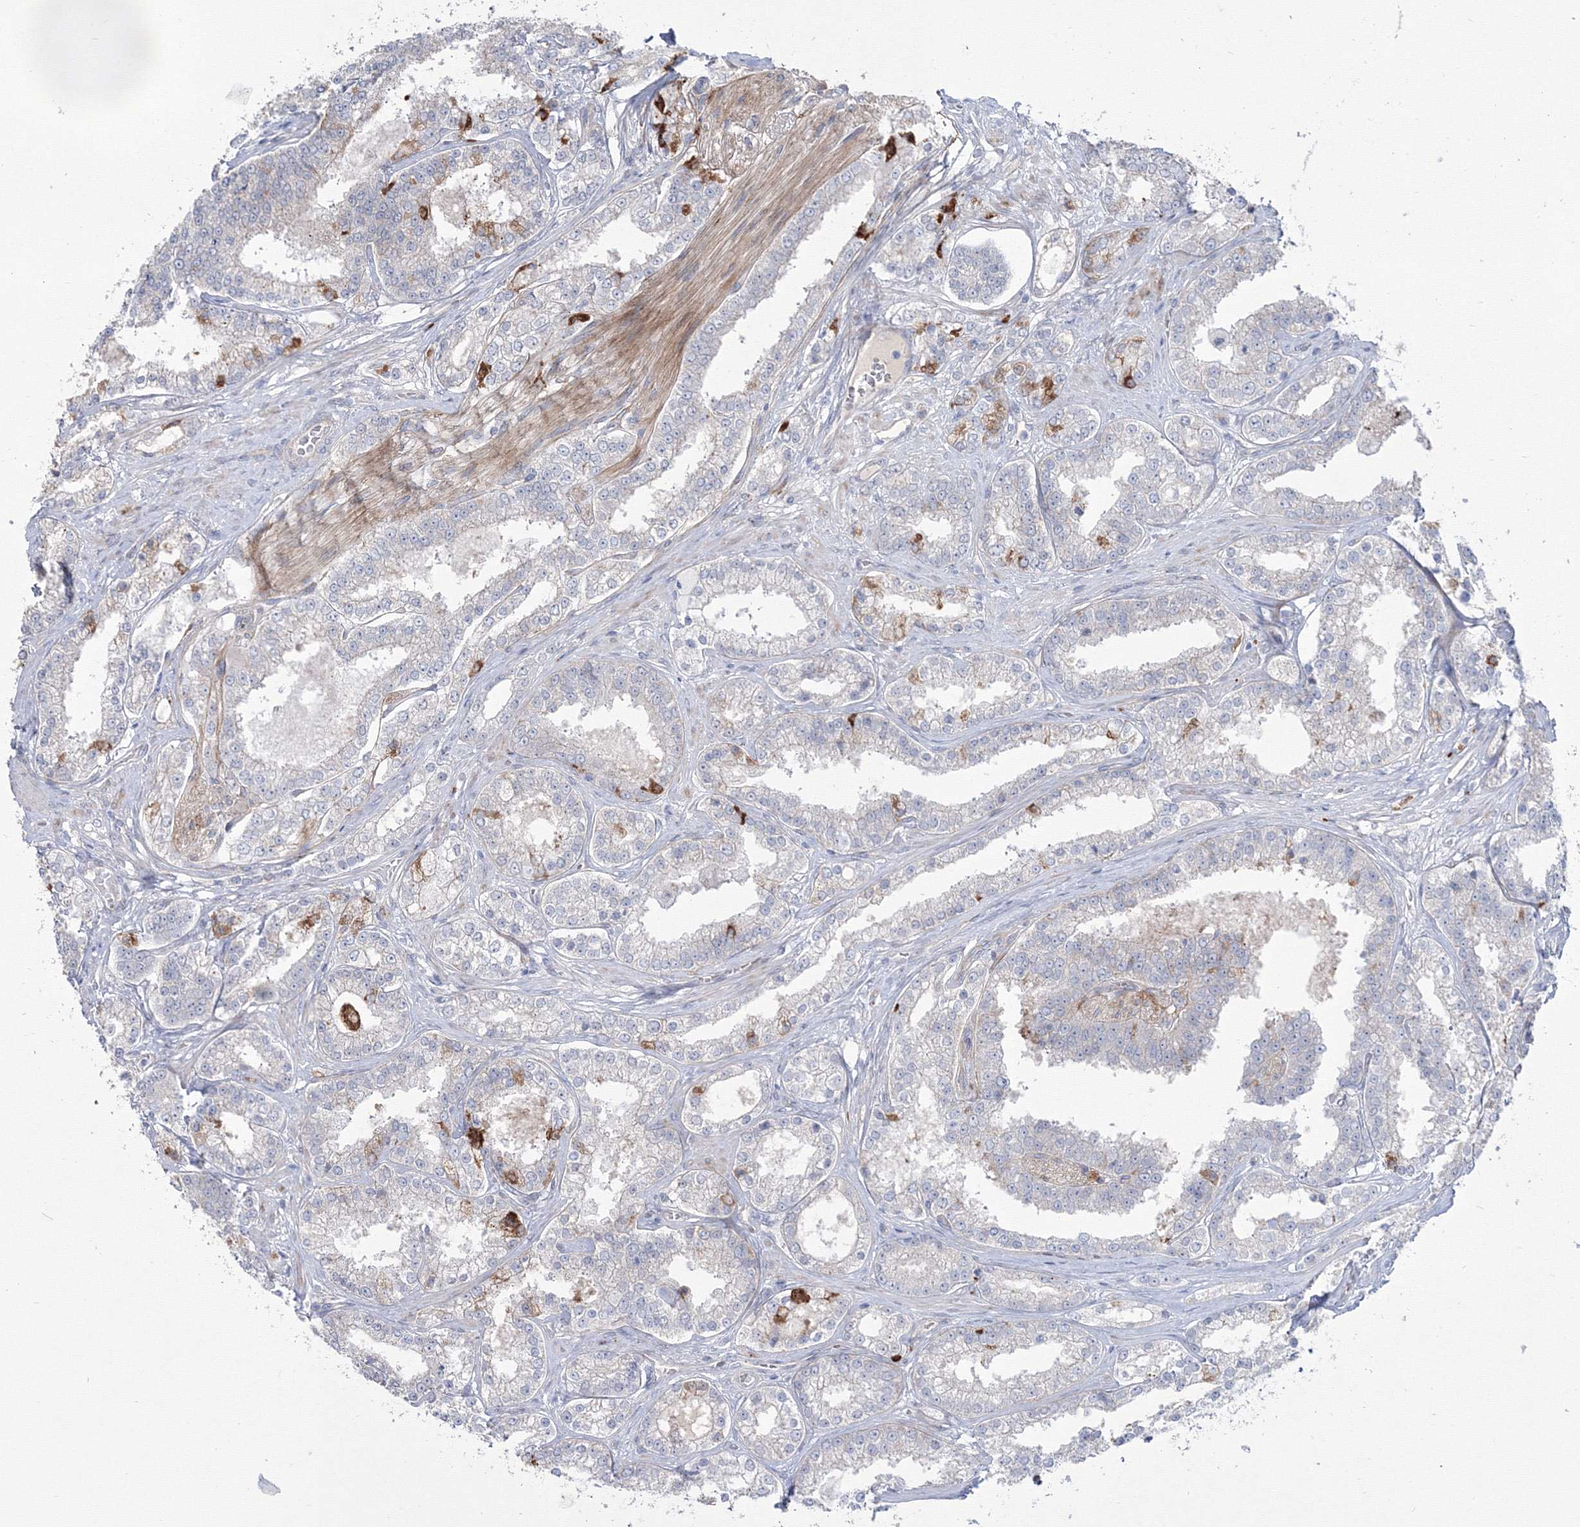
{"staining": {"intensity": "negative", "quantity": "none", "location": "none"}, "tissue": "prostate cancer", "cell_type": "Tumor cells", "image_type": "cancer", "snomed": [{"axis": "morphology", "description": "Normal tissue, NOS"}, {"axis": "morphology", "description": "Adenocarcinoma, High grade"}, {"axis": "topography", "description": "Prostate"}], "caption": "Immunohistochemistry (IHC) micrograph of human high-grade adenocarcinoma (prostate) stained for a protein (brown), which exhibits no expression in tumor cells.", "gene": "HYAL2", "patient": {"sex": "male", "age": 83}}